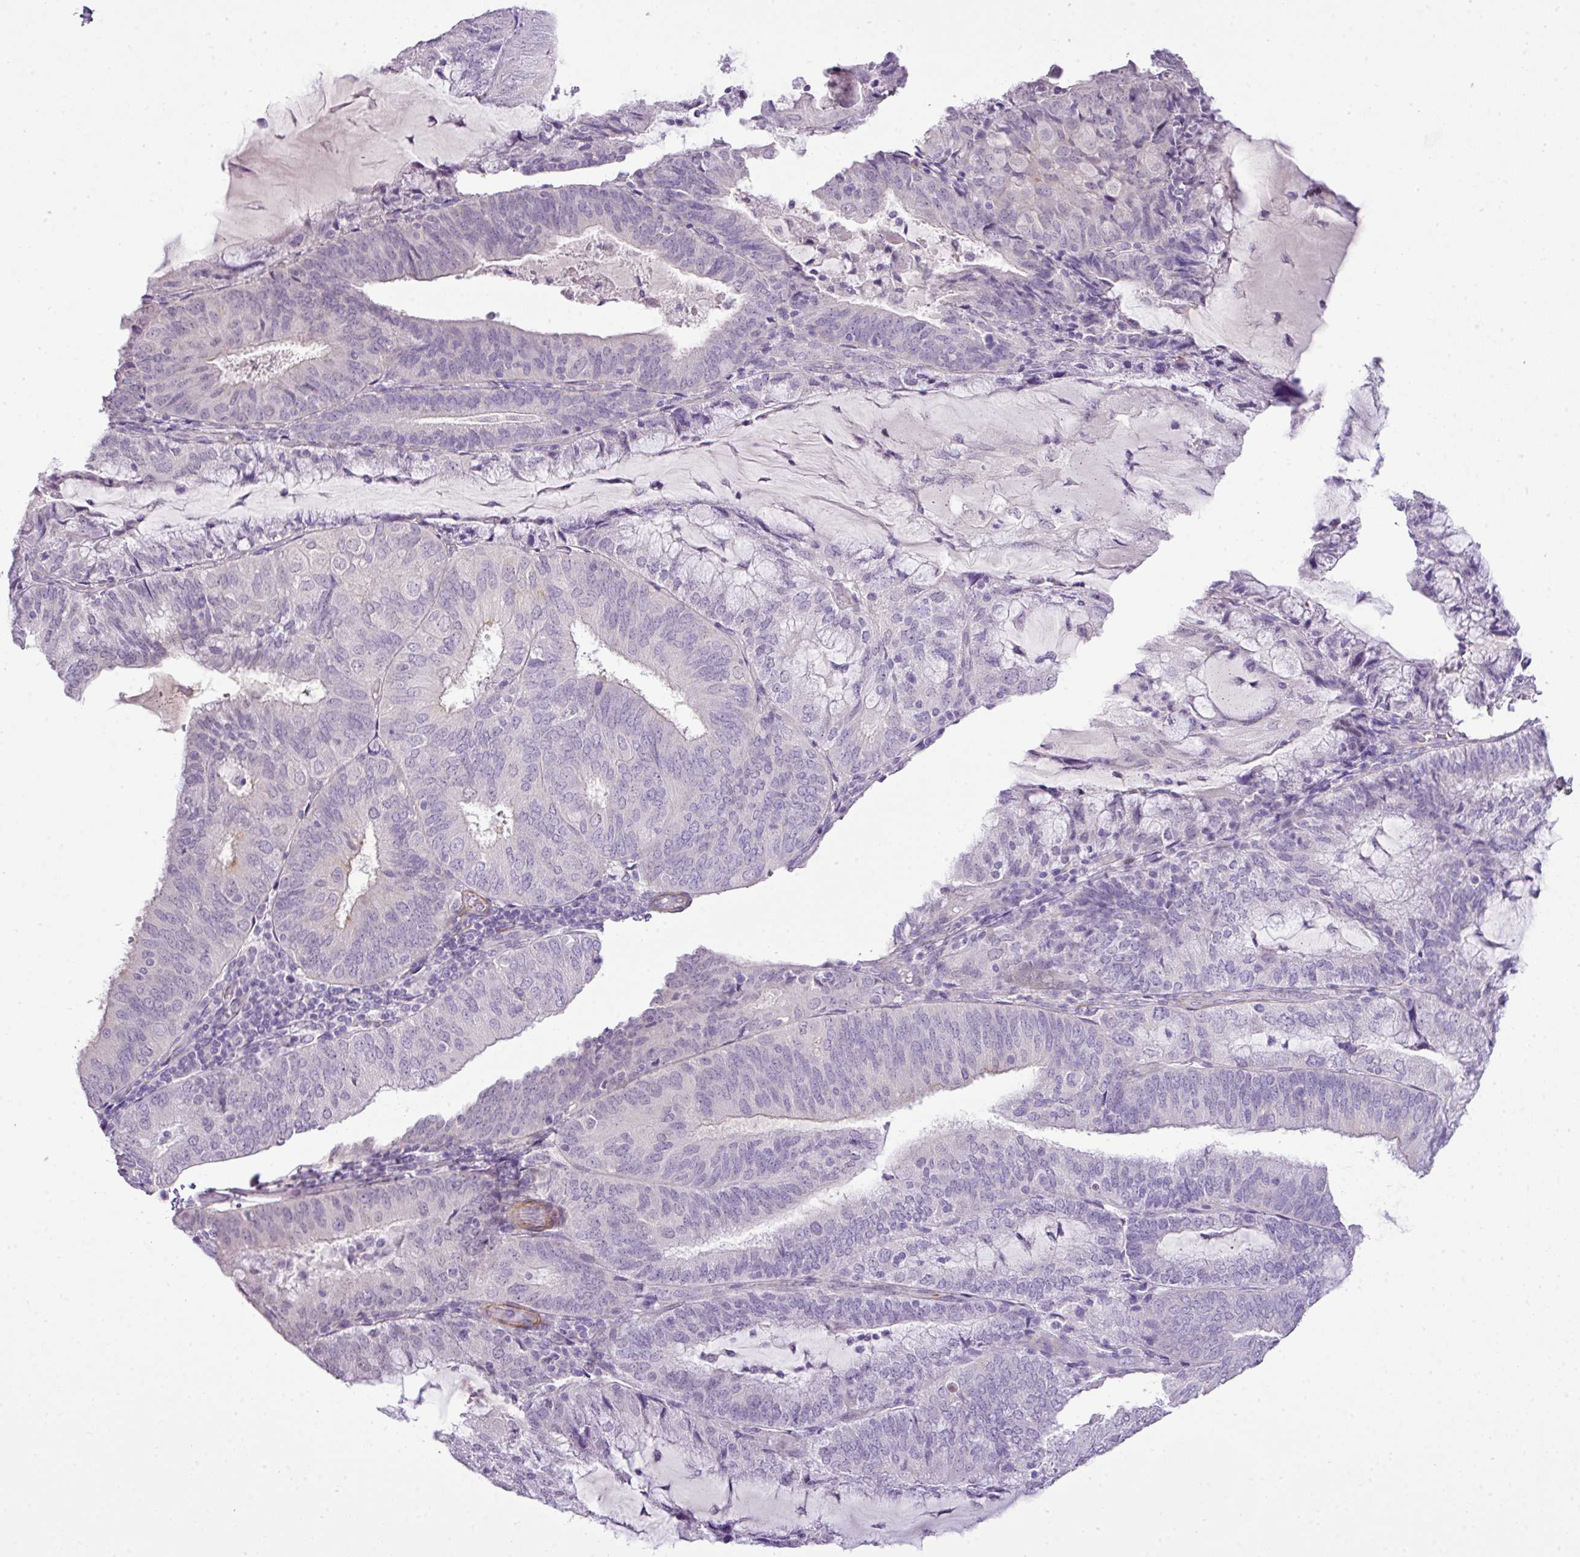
{"staining": {"intensity": "negative", "quantity": "none", "location": "none"}, "tissue": "endometrial cancer", "cell_type": "Tumor cells", "image_type": "cancer", "snomed": [{"axis": "morphology", "description": "Adenocarcinoma, NOS"}, {"axis": "topography", "description": "Endometrium"}], "caption": "Human endometrial cancer (adenocarcinoma) stained for a protein using immunohistochemistry shows no staining in tumor cells.", "gene": "DIP2A", "patient": {"sex": "female", "age": 81}}